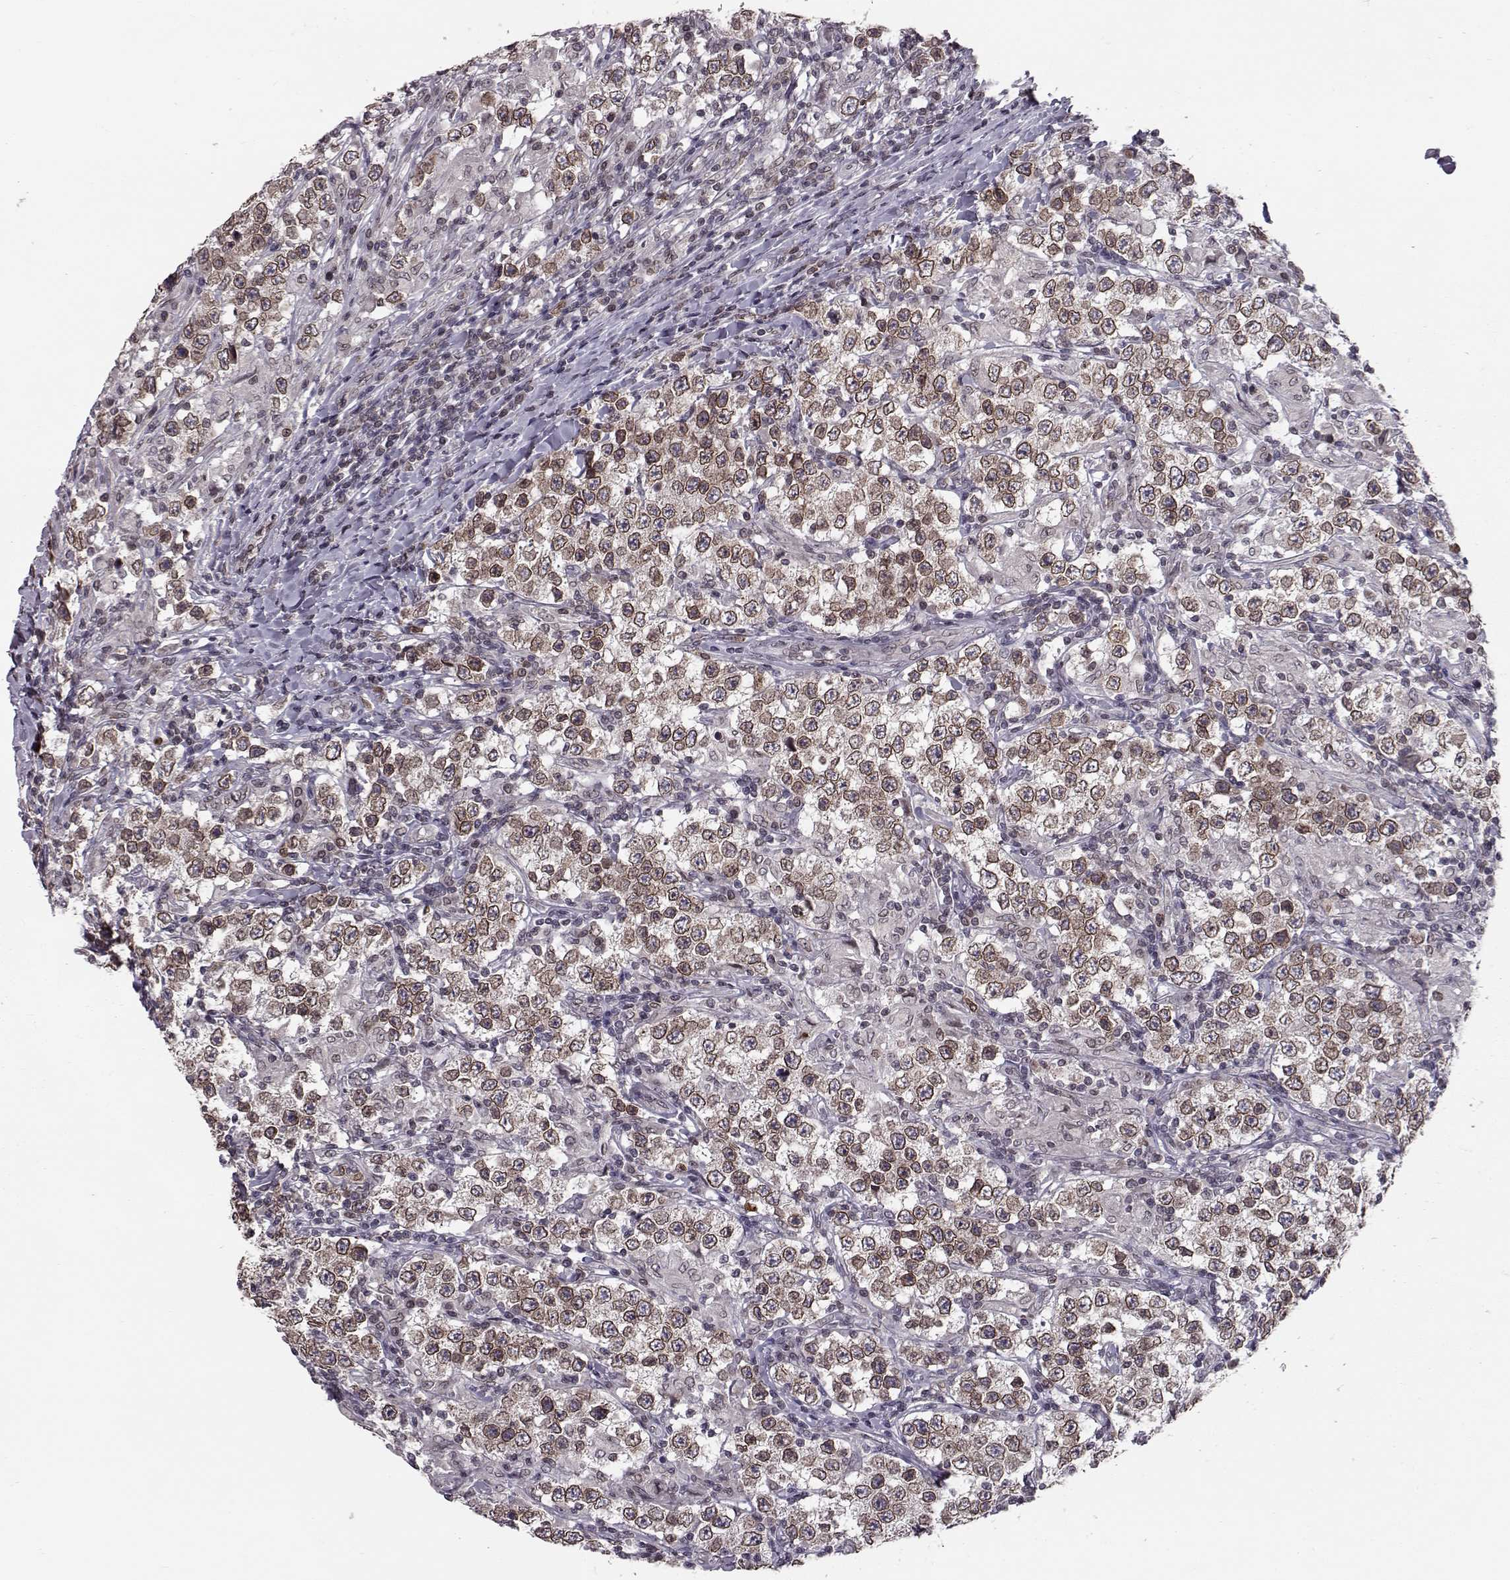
{"staining": {"intensity": "weak", "quantity": ">75%", "location": "cytoplasmic/membranous,nuclear"}, "tissue": "testis cancer", "cell_type": "Tumor cells", "image_type": "cancer", "snomed": [{"axis": "morphology", "description": "Seminoma, NOS"}, {"axis": "morphology", "description": "Carcinoma, Embryonal, NOS"}, {"axis": "topography", "description": "Testis"}], "caption": "Protein expression analysis of human testis seminoma reveals weak cytoplasmic/membranous and nuclear staining in approximately >75% of tumor cells.", "gene": "NUP37", "patient": {"sex": "male", "age": 41}}